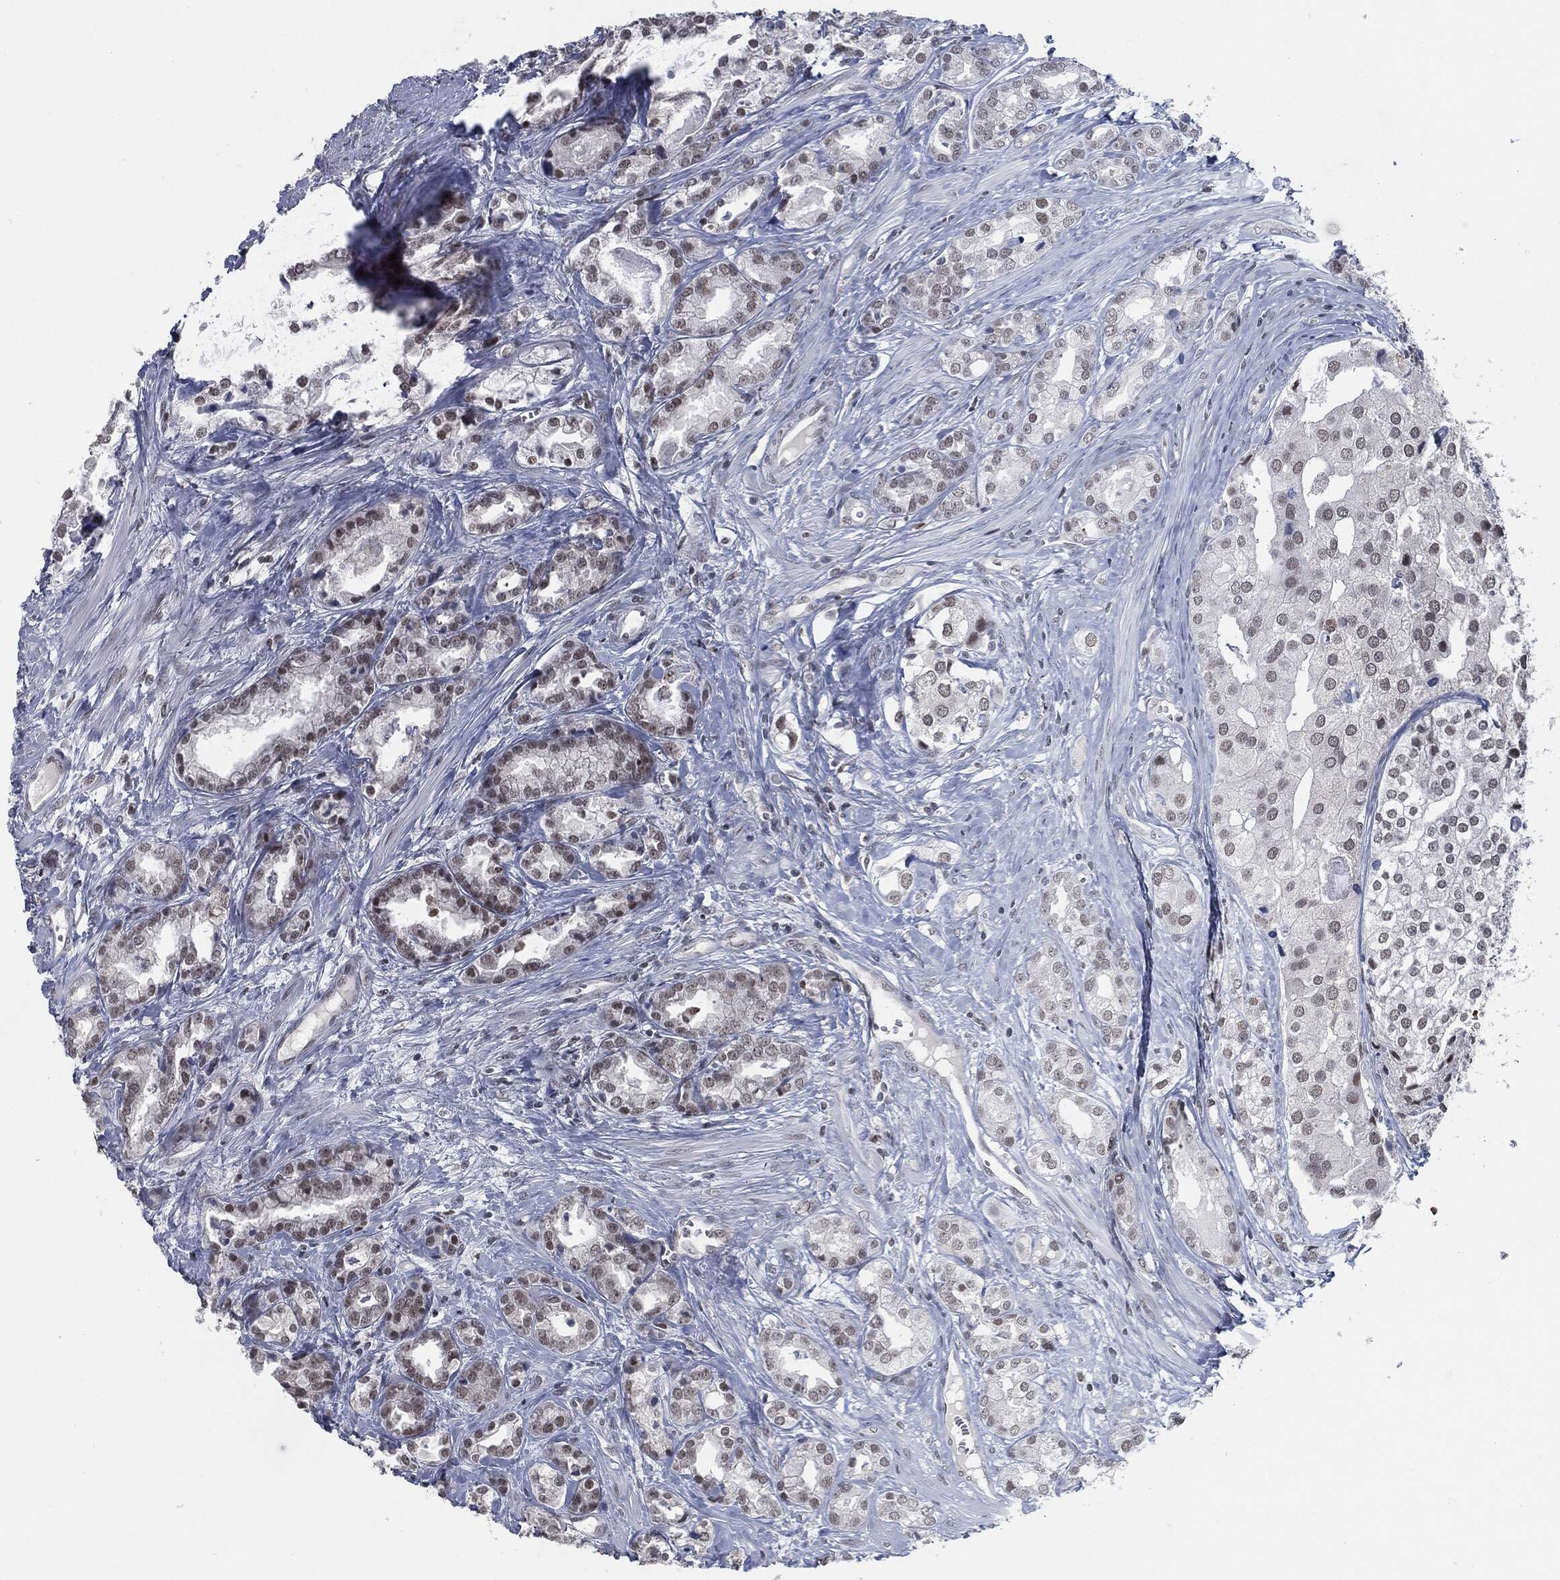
{"staining": {"intensity": "moderate", "quantity": "<25%", "location": "nuclear"}, "tissue": "prostate cancer", "cell_type": "Tumor cells", "image_type": "cancer", "snomed": [{"axis": "morphology", "description": "Adenocarcinoma, NOS"}, {"axis": "topography", "description": "Prostate and seminal vesicle, NOS"}, {"axis": "topography", "description": "Prostate"}], "caption": "IHC micrograph of prostate adenocarcinoma stained for a protein (brown), which demonstrates low levels of moderate nuclear staining in about <25% of tumor cells.", "gene": "ANXA1", "patient": {"sex": "male", "age": 62}}